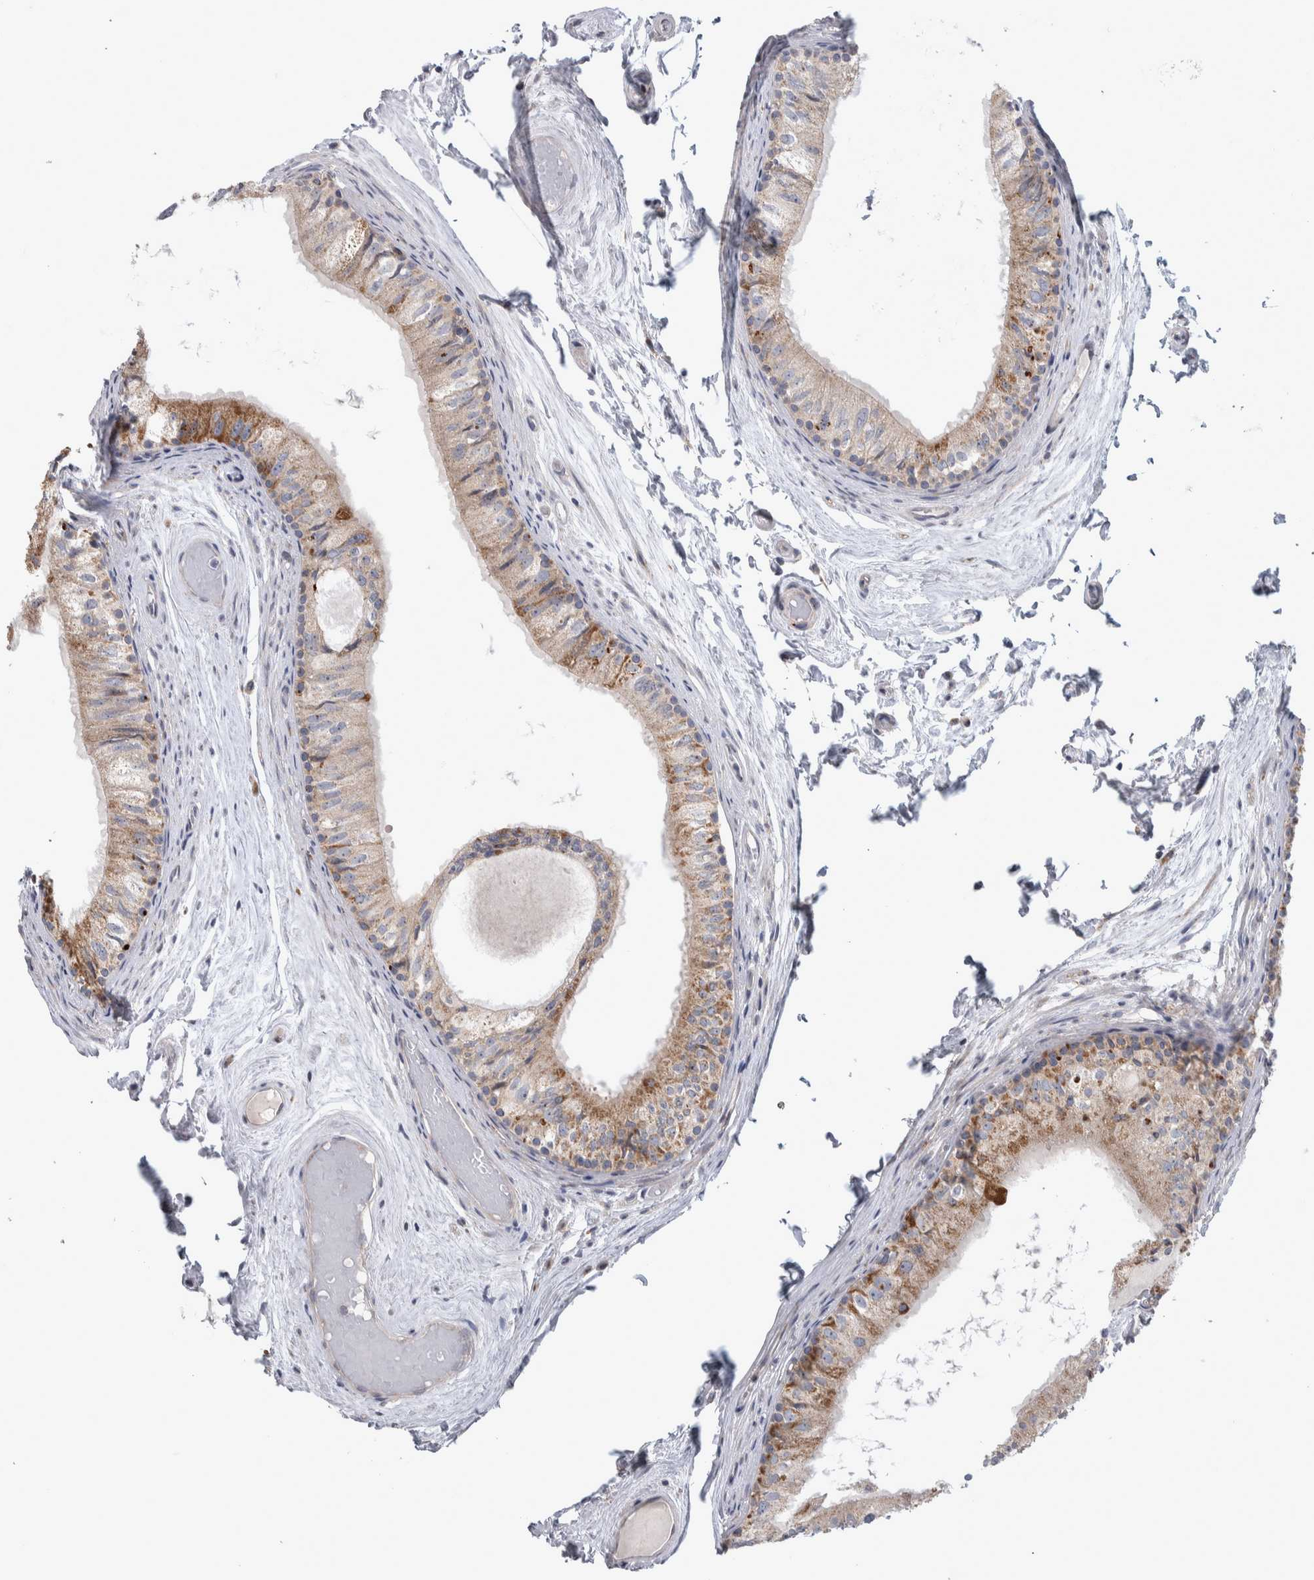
{"staining": {"intensity": "weak", "quantity": "25%-75%", "location": "cytoplasmic/membranous"}, "tissue": "epididymis", "cell_type": "Glandular cells", "image_type": "normal", "snomed": [{"axis": "morphology", "description": "Normal tissue, NOS"}, {"axis": "topography", "description": "Epididymis"}], "caption": "Glandular cells exhibit low levels of weak cytoplasmic/membranous positivity in about 25%-75% of cells in normal epididymis.", "gene": "SCO1", "patient": {"sex": "male", "age": 79}}